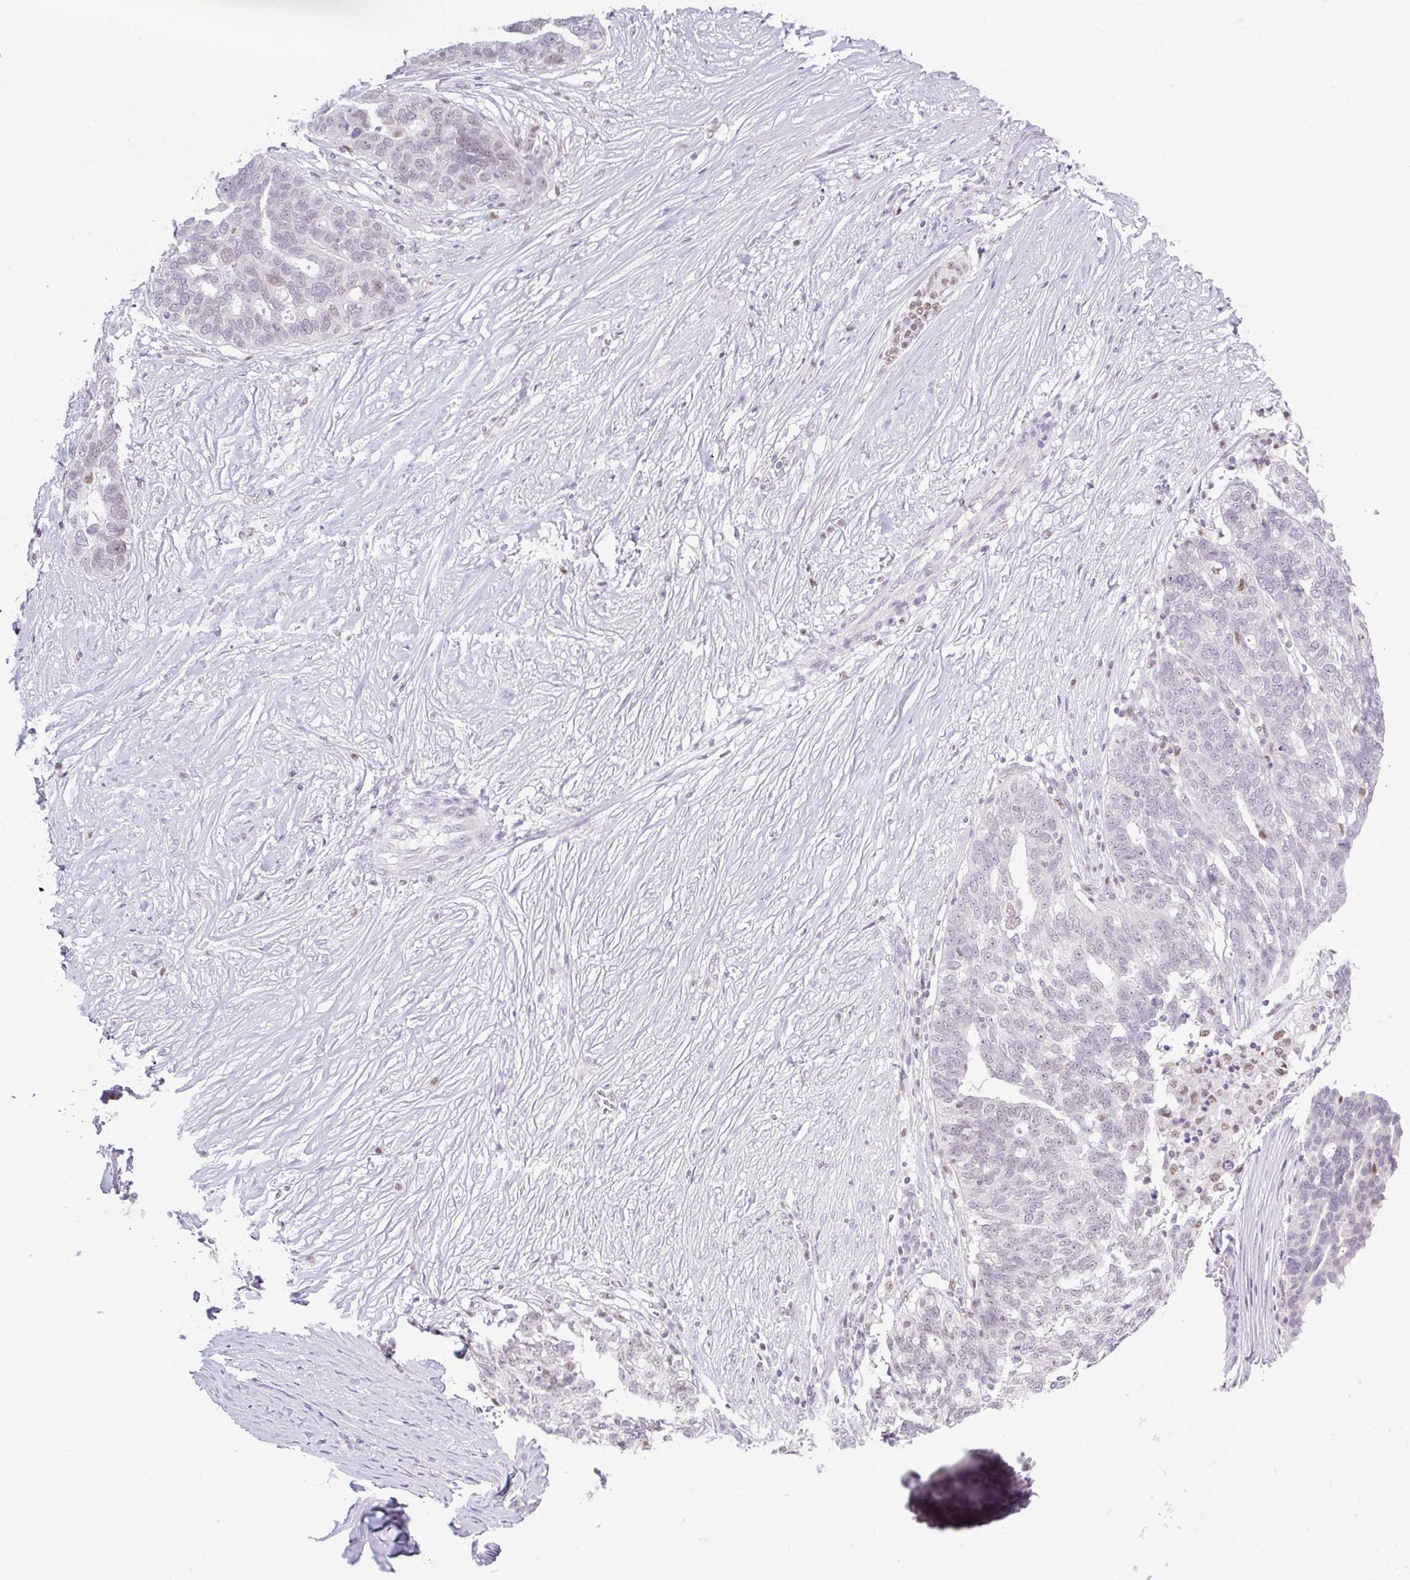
{"staining": {"intensity": "weak", "quantity": "<25%", "location": "nuclear"}, "tissue": "ovarian cancer", "cell_type": "Tumor cells", "image_type": "cancer", "snomed": [{"axis": "morphology", "description": "Cystadenocarcinoma, serous, NOS"}, {"axis": "topography", "description": "Ovary"}], "caption": "The immunohistochemistry histopathology image has no significant staining in tumor cells of ovarian cancer tissue.", "gene": "TLE3", "patient": {"sex": "female", "age": 59}}